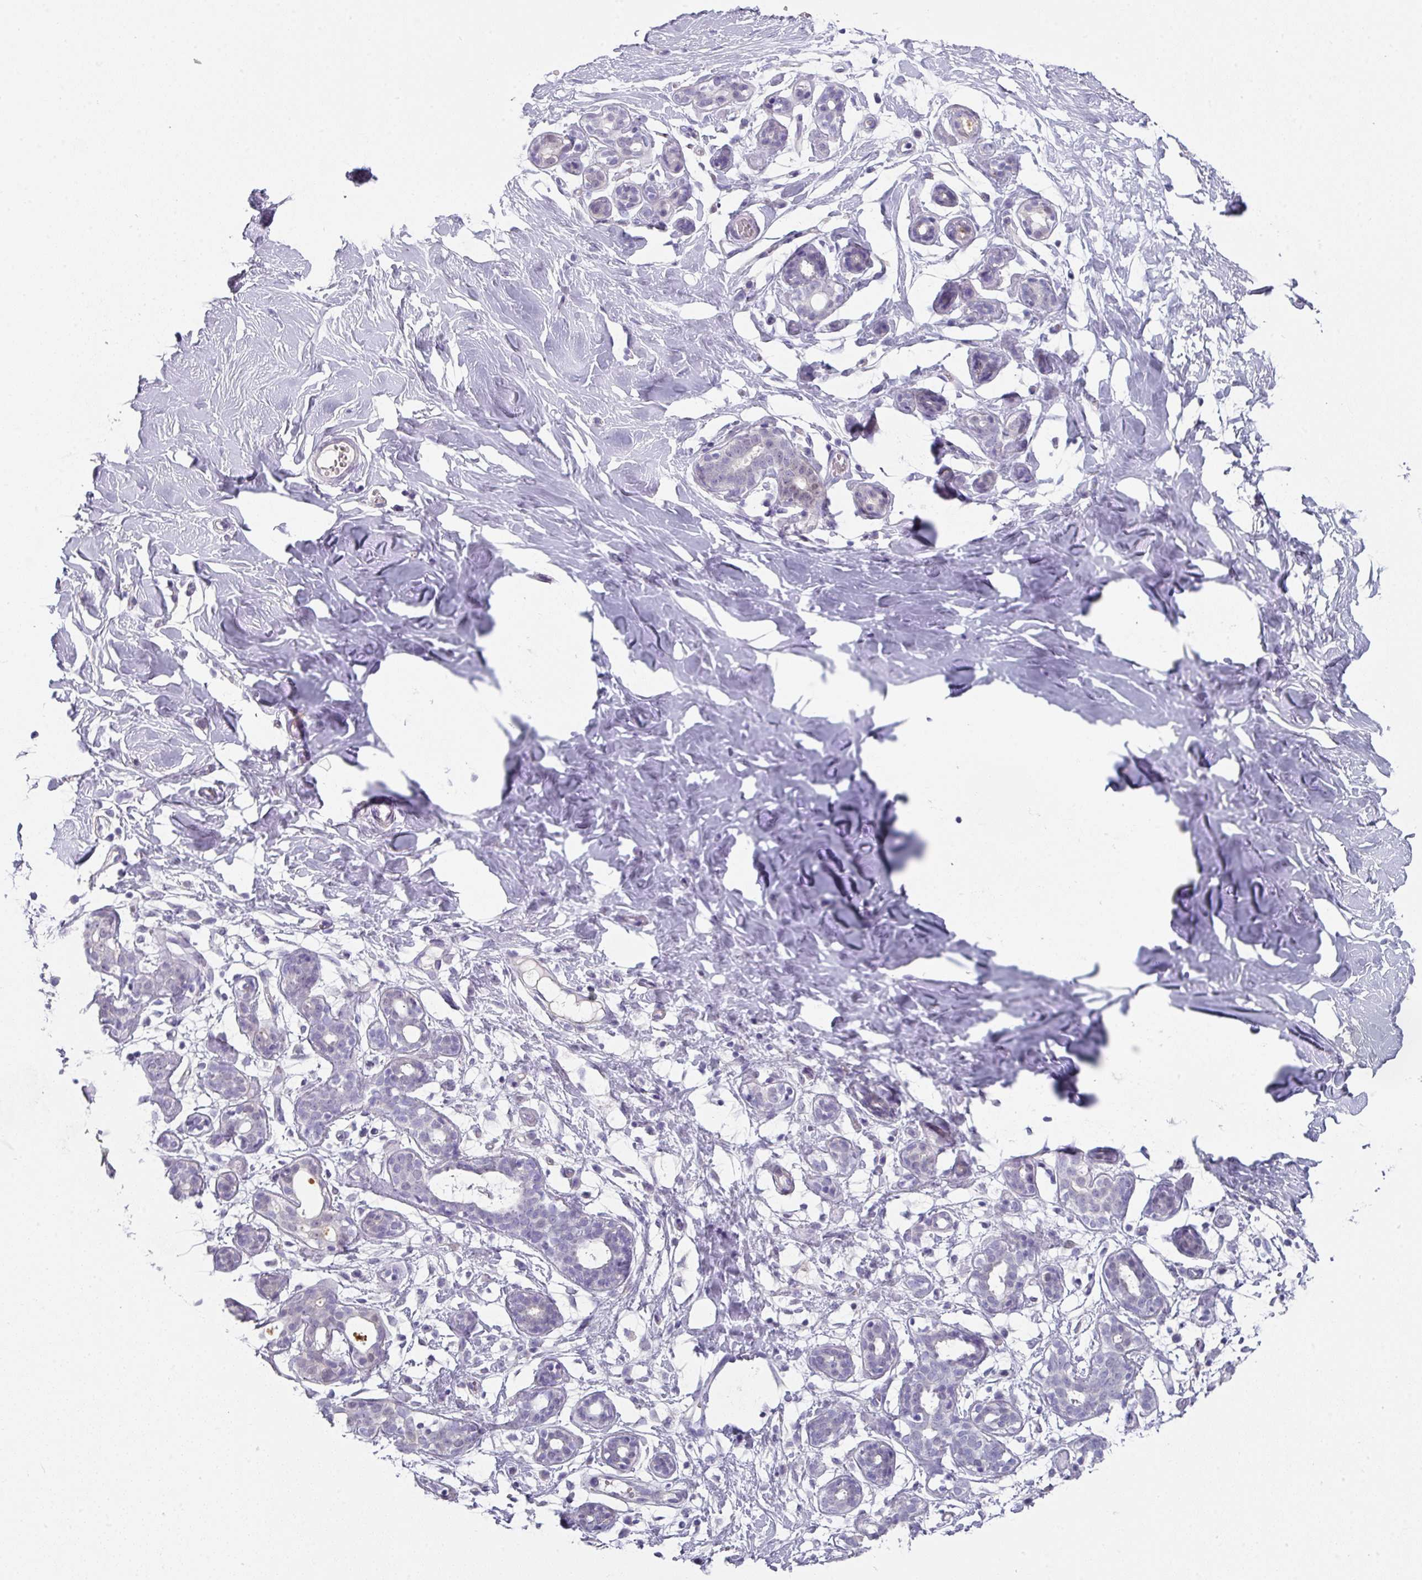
{"staining": {"intensity": "negative", "quantity": "none", "location": "none"}, "tissue": "breast", "cell_type": "Adipocytes", "image_type": "normal", "snomed": [{"axis": "morphology", "description": "Normal tissue, NOS"}, {"axis": "topography", "description": "Breast"}], "caption": "Image shows no protein positivity in adipocytes of benign breast. Brightfield microscopy of immunohistochemistry stained with DAB (3,3'-diaminobenzidine) (brown) and hematoxylin (blue), captured at high magnification.", "gene": "DEFB115", "patient": {"sex": "female", "age": 27}}